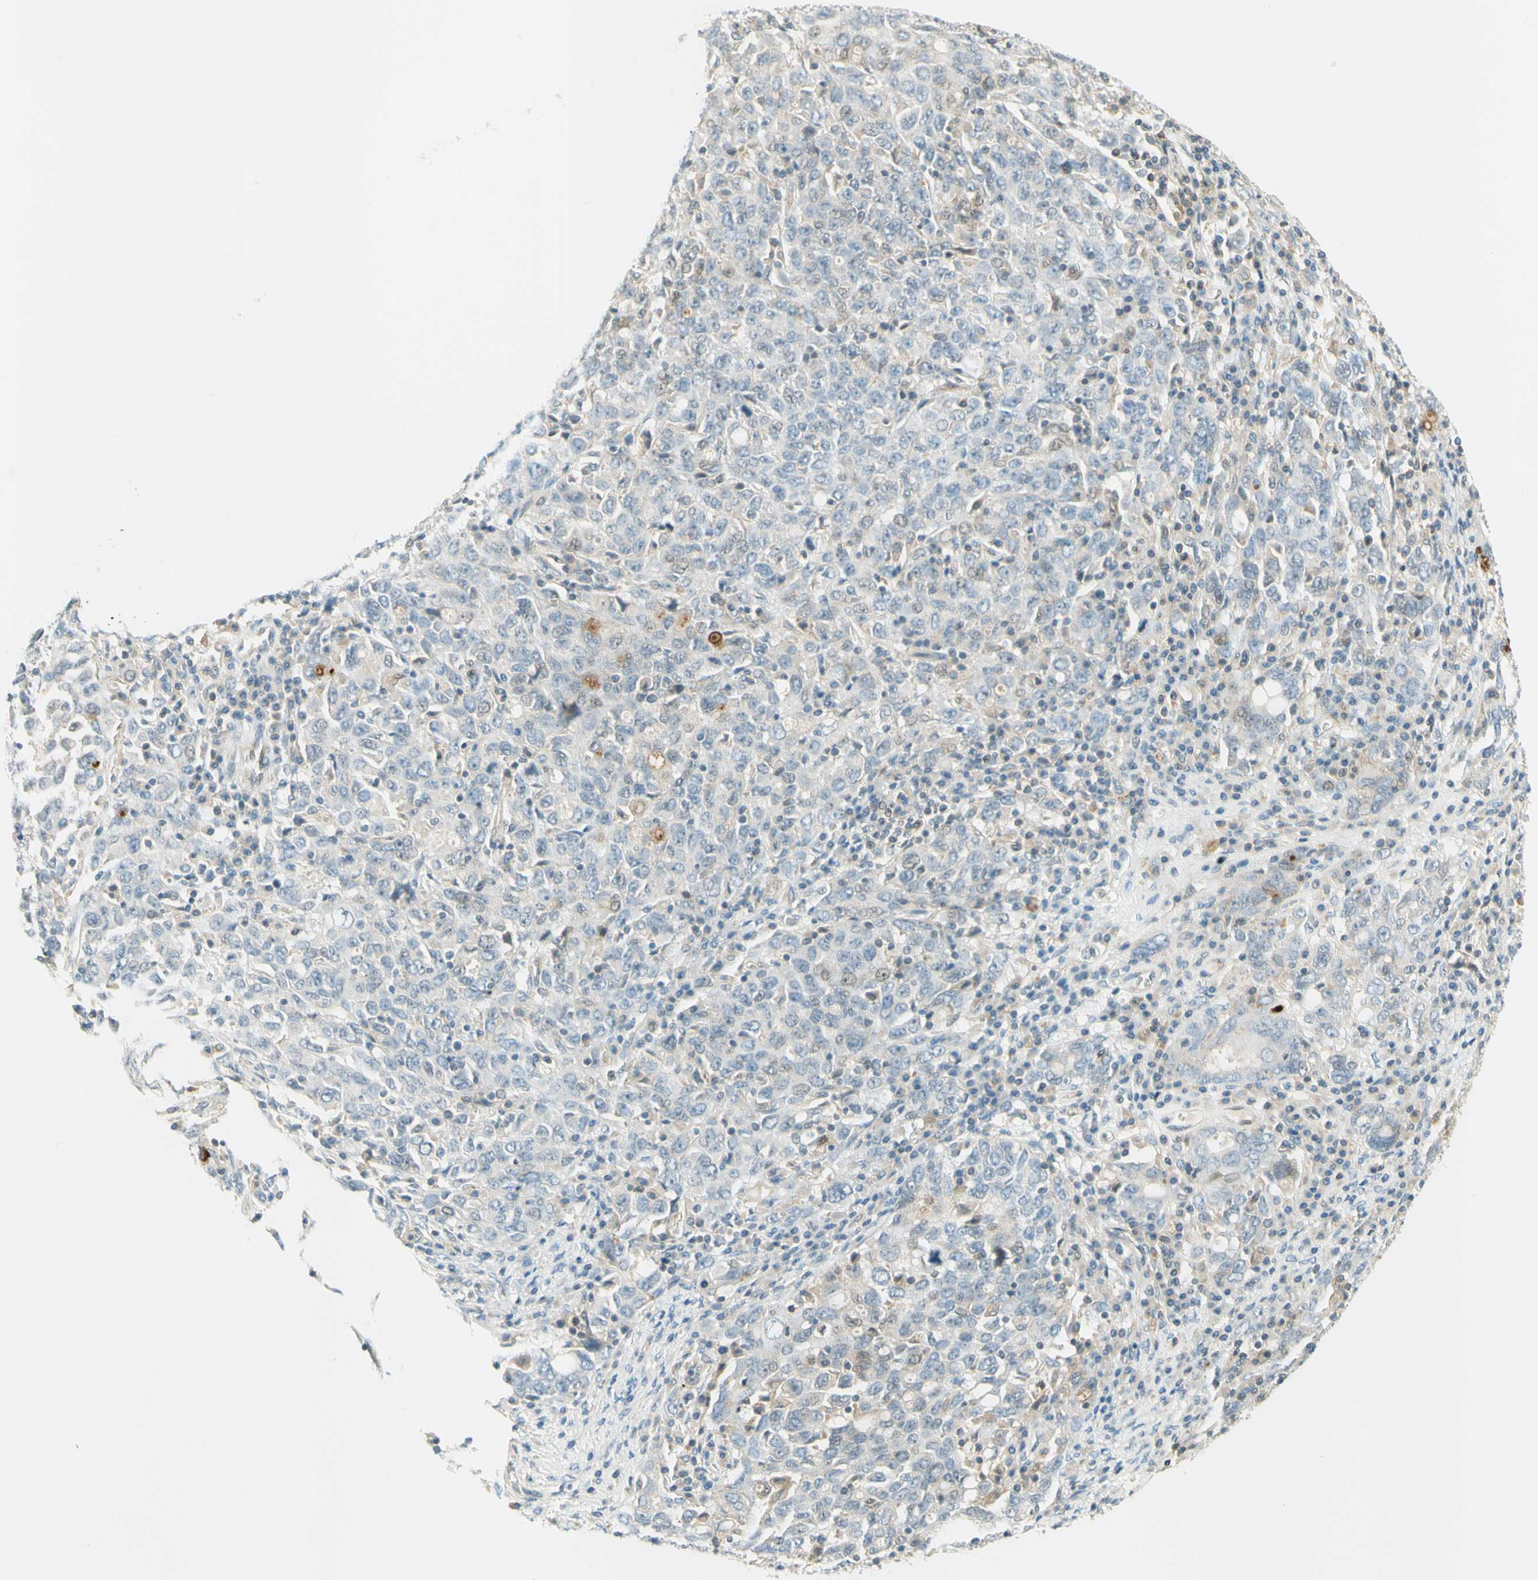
{"staining": {"intensity": "weak", "quantity": "<25%", "location": "cytoplasmic/membranous"}, "tissue": "ovarian cancer", "cell_type": "Tumor cells", "image_type": "cancer", "snomed": [{"axis": "morphology", "description": "Carcinoma, endometroid"}, {"axis": "topography", "description": "Ovary"}], "caption": "DAB (3,3'-diaminobenzidine) immunohistochemical staining of human ovarian endometroid carcinoma reveals no significant expression in tumor cells.", "gene": "PROM1", "patient": {"sex": "female", "age": 62}}